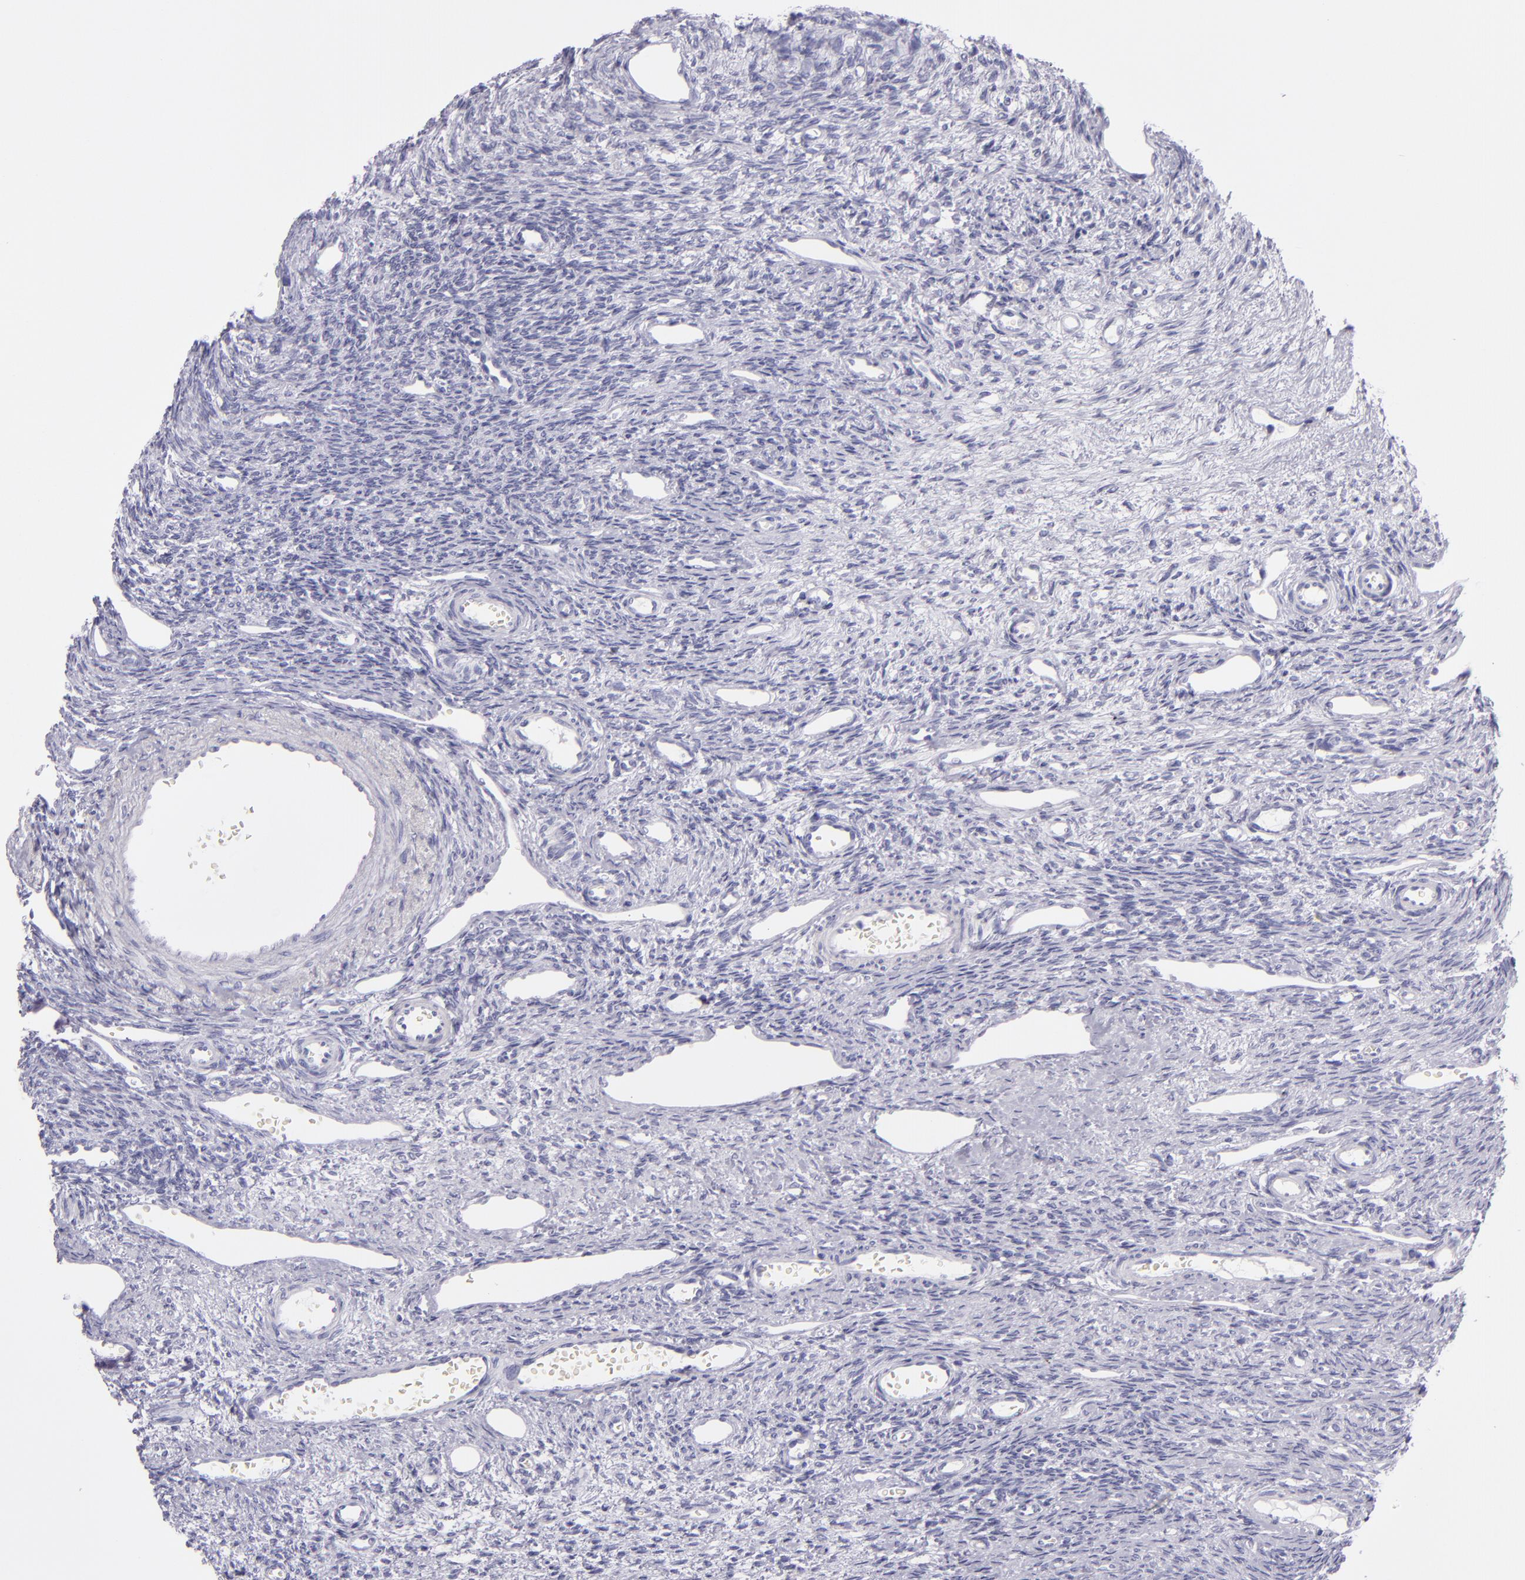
{"staining": {"intensity": "negative", "quantity": "none", "location": "none"}, "tissue": "ovary", "cell_type": "Follicle cells", "image_type": "normal", "snomed": [{"axis": "morphology", "description": "Normal tissue, NOS"}, {"axis": "topography", "description": "Ovary"}], "caption": "Immunohistochemical staining of unremarkable ovary exhibits no significant positivity in follicle cells.", "gene": "CR2", "patient": {"sex": "female", "age": 33}}